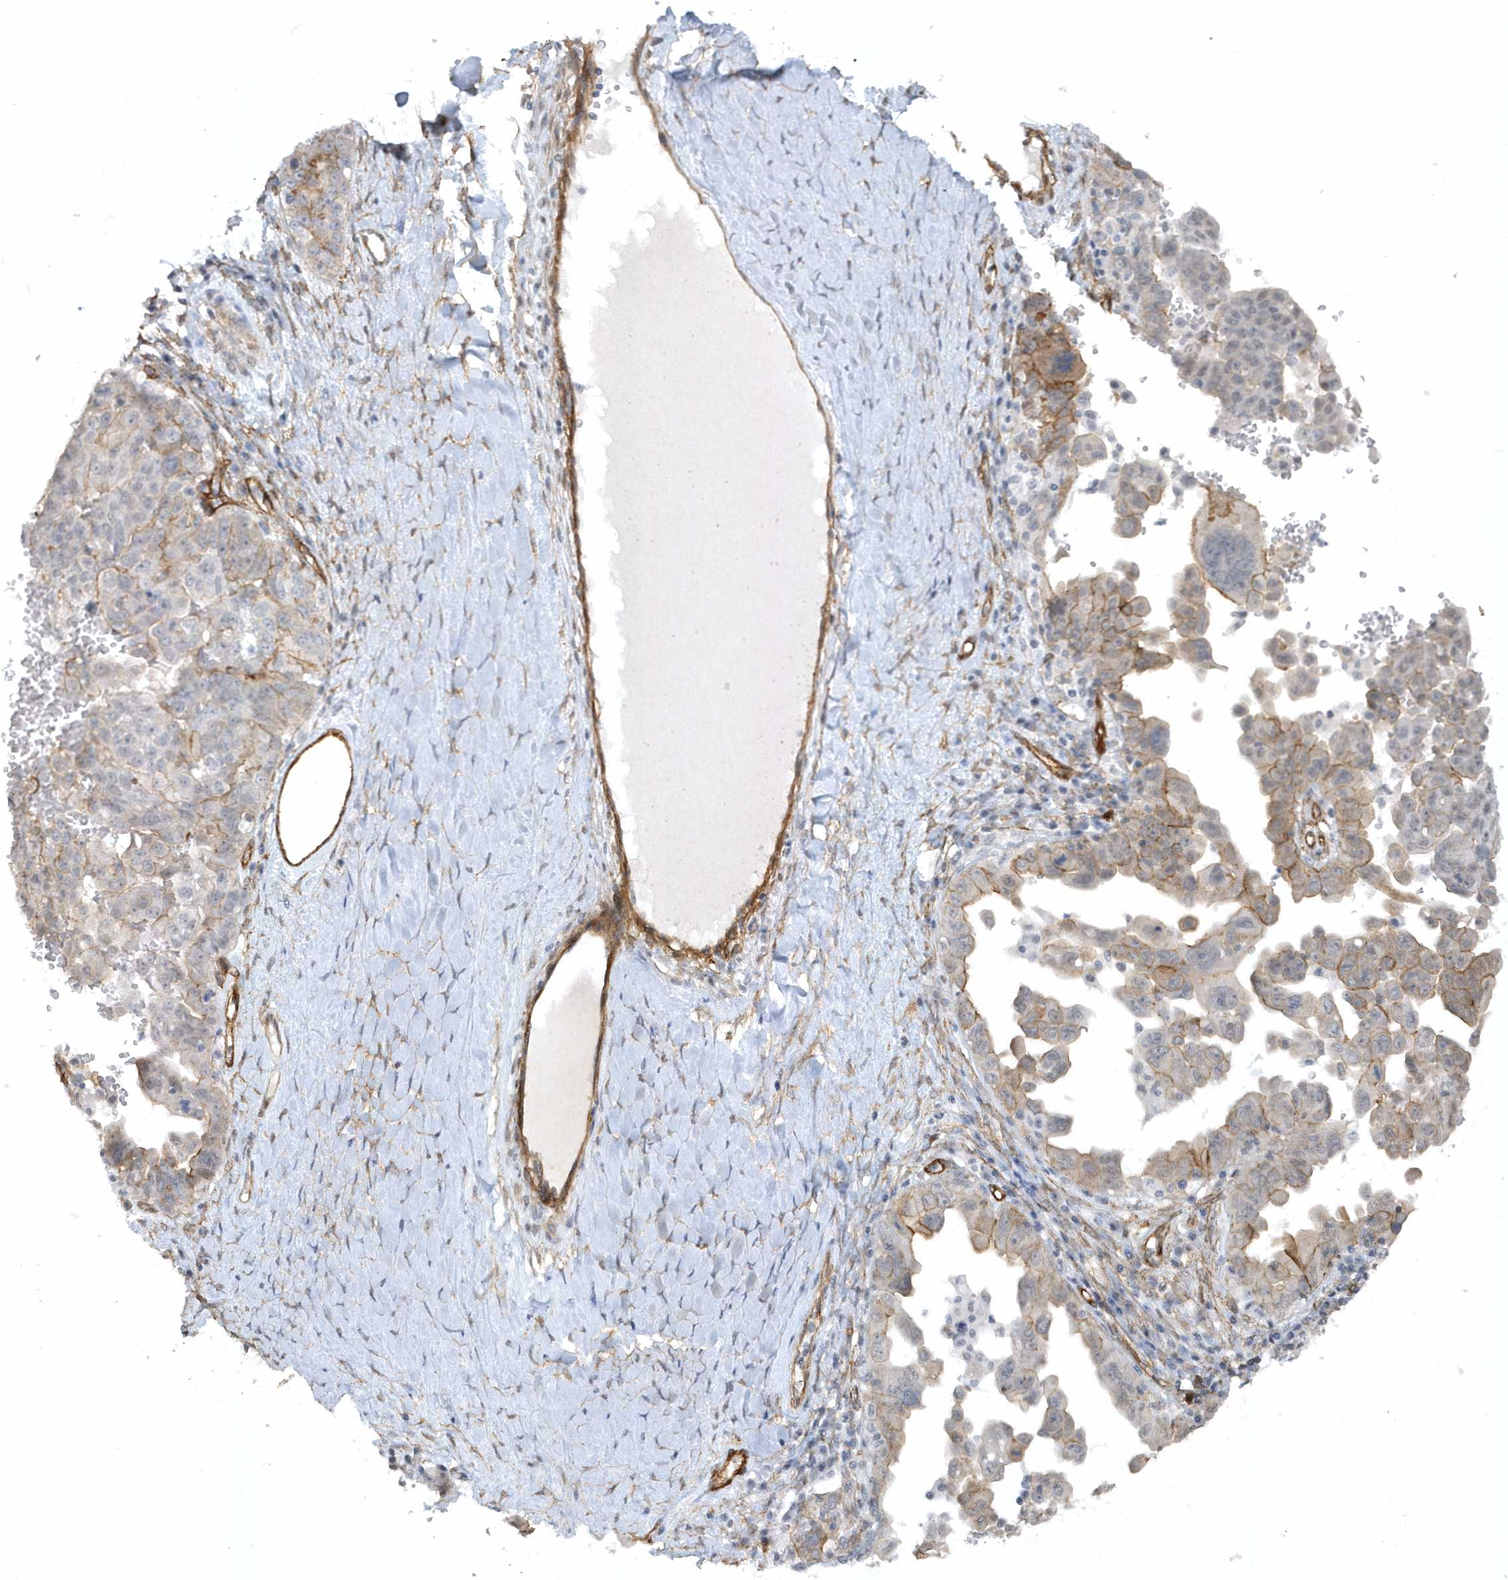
{"staining": {"intensity": "moderate", "quantity": "25%-75%", "location": "cytoplasmic/membranous"}, "tissue": "ovarian cancer", "cell_type": "Tumor cells", "image_type": "cancer", "snomed": [{"axis": "morphology", "description": "Carcinoma, endometroid"}, {"axis": "topography", "description": "Ovary"}], "caption": "Tumor cells show medium levels of moderate cytoplasmic/membranous staining in approximately 25%-75% of cells in human ovarian cancer (endometroid carcinoma).", "gene": "RAI14", "patient": {"sex": "female", "age": 62}}